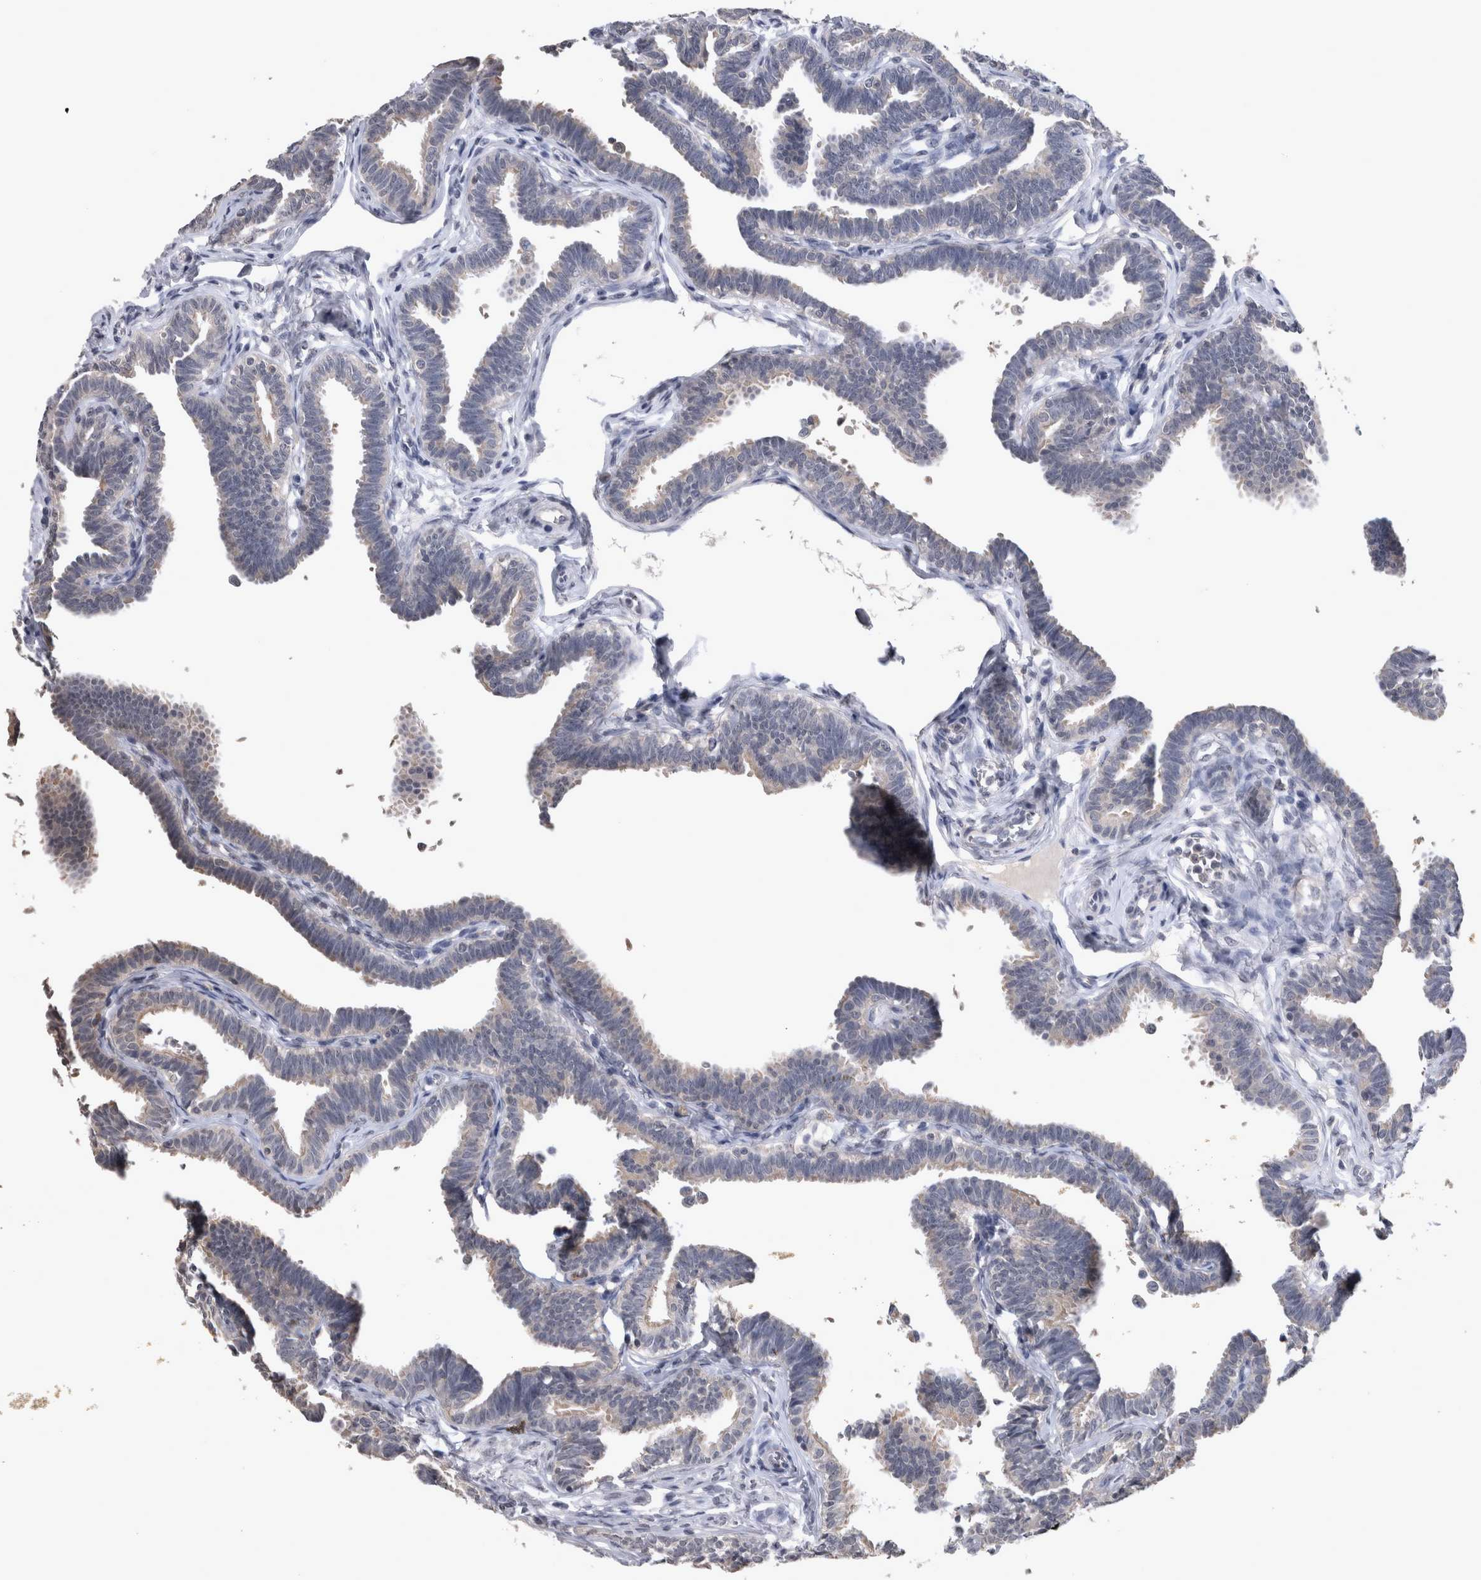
{"staining": {"intensity": "weak", "quantity": "<25%", "location": "cytoplasmic/membranous"}, "tissue": "fallopian tube", "cell_type": "Glandular cells", "image_type": "normal", "snomed": [{"axis": "morphology", "description": "Normal tissue, NOS"}, {"axis": "topography", "description": "Fallopian tube"}, {"axis": "topography", "description": "Ovary"}], "caption": "IHC micrograph of normal fallopian tube: human fallopian tube stained with DAB exhibits no significant protein expression in glandular cells. (Stains: DAB (3,3'-diaminobenzidine) immunohistochemistry (IHC) with hematoxylin counter stain, Microscopy: brightfield microscopy at high magnification).", "gene": "WNT7A", "patient": {"sex": "female", "age": 23}}